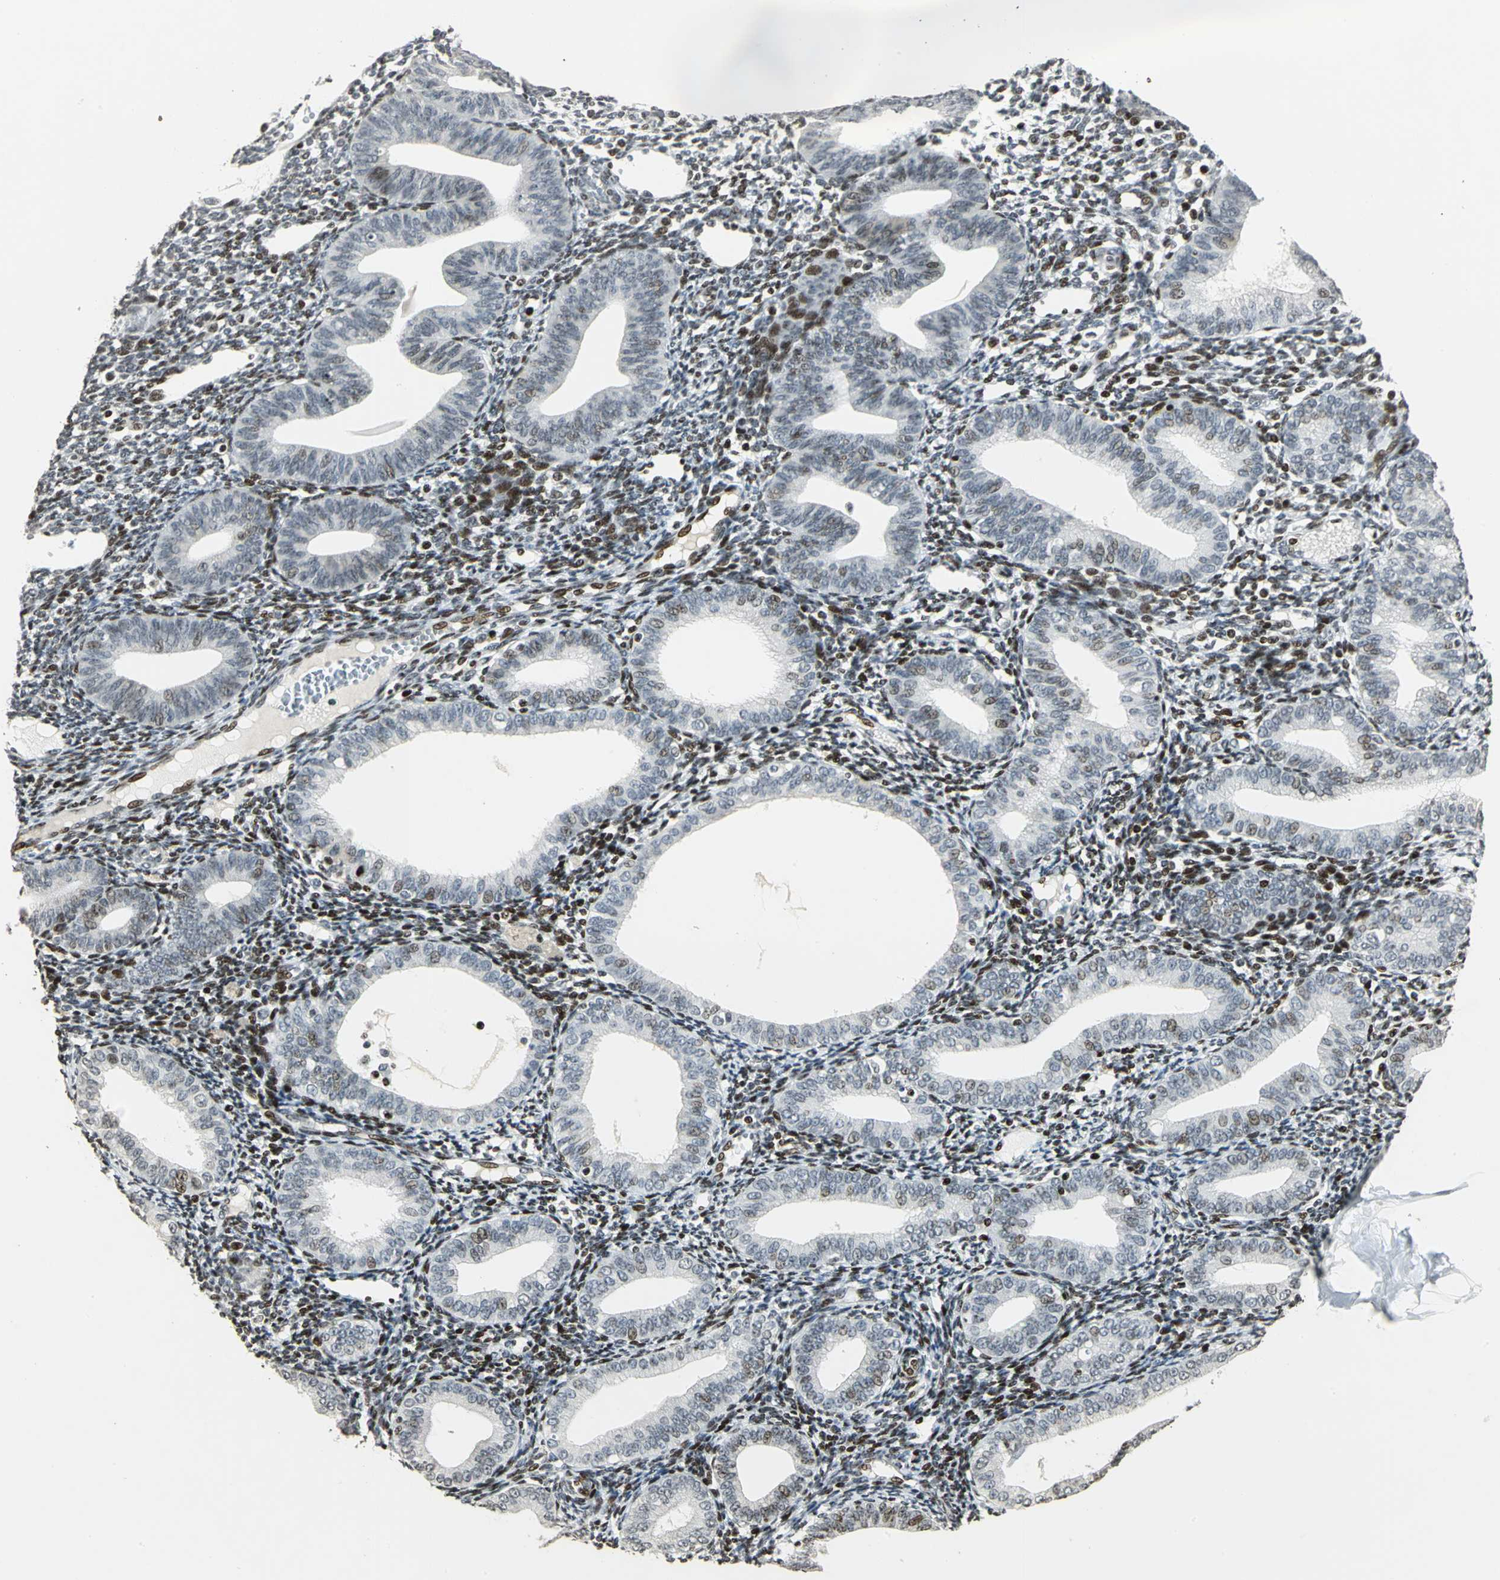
{"staining": {"intensity": "strong", "quantity": "25%-75%", "location": "nuclear"}, "tissue": "endometrium", "cell_type": "Cells in endometrial stroma", "image_type": "normal", "snomed": [{"axis": "morphology", "description": "Normal tissue, NOS"}, {"axis": "topography", "description": "Endometrium"}], "caption": "Immunohistochemical staining of benign endometrium exhibits strong nuclear protein expression in approximately 25%-75% of cells in endometrial stroma. (DAB = brown stain, brightfield microscopy at high magnification).", "gene": "KDM1A", "patient": {"sex": "female", "age": 61}}